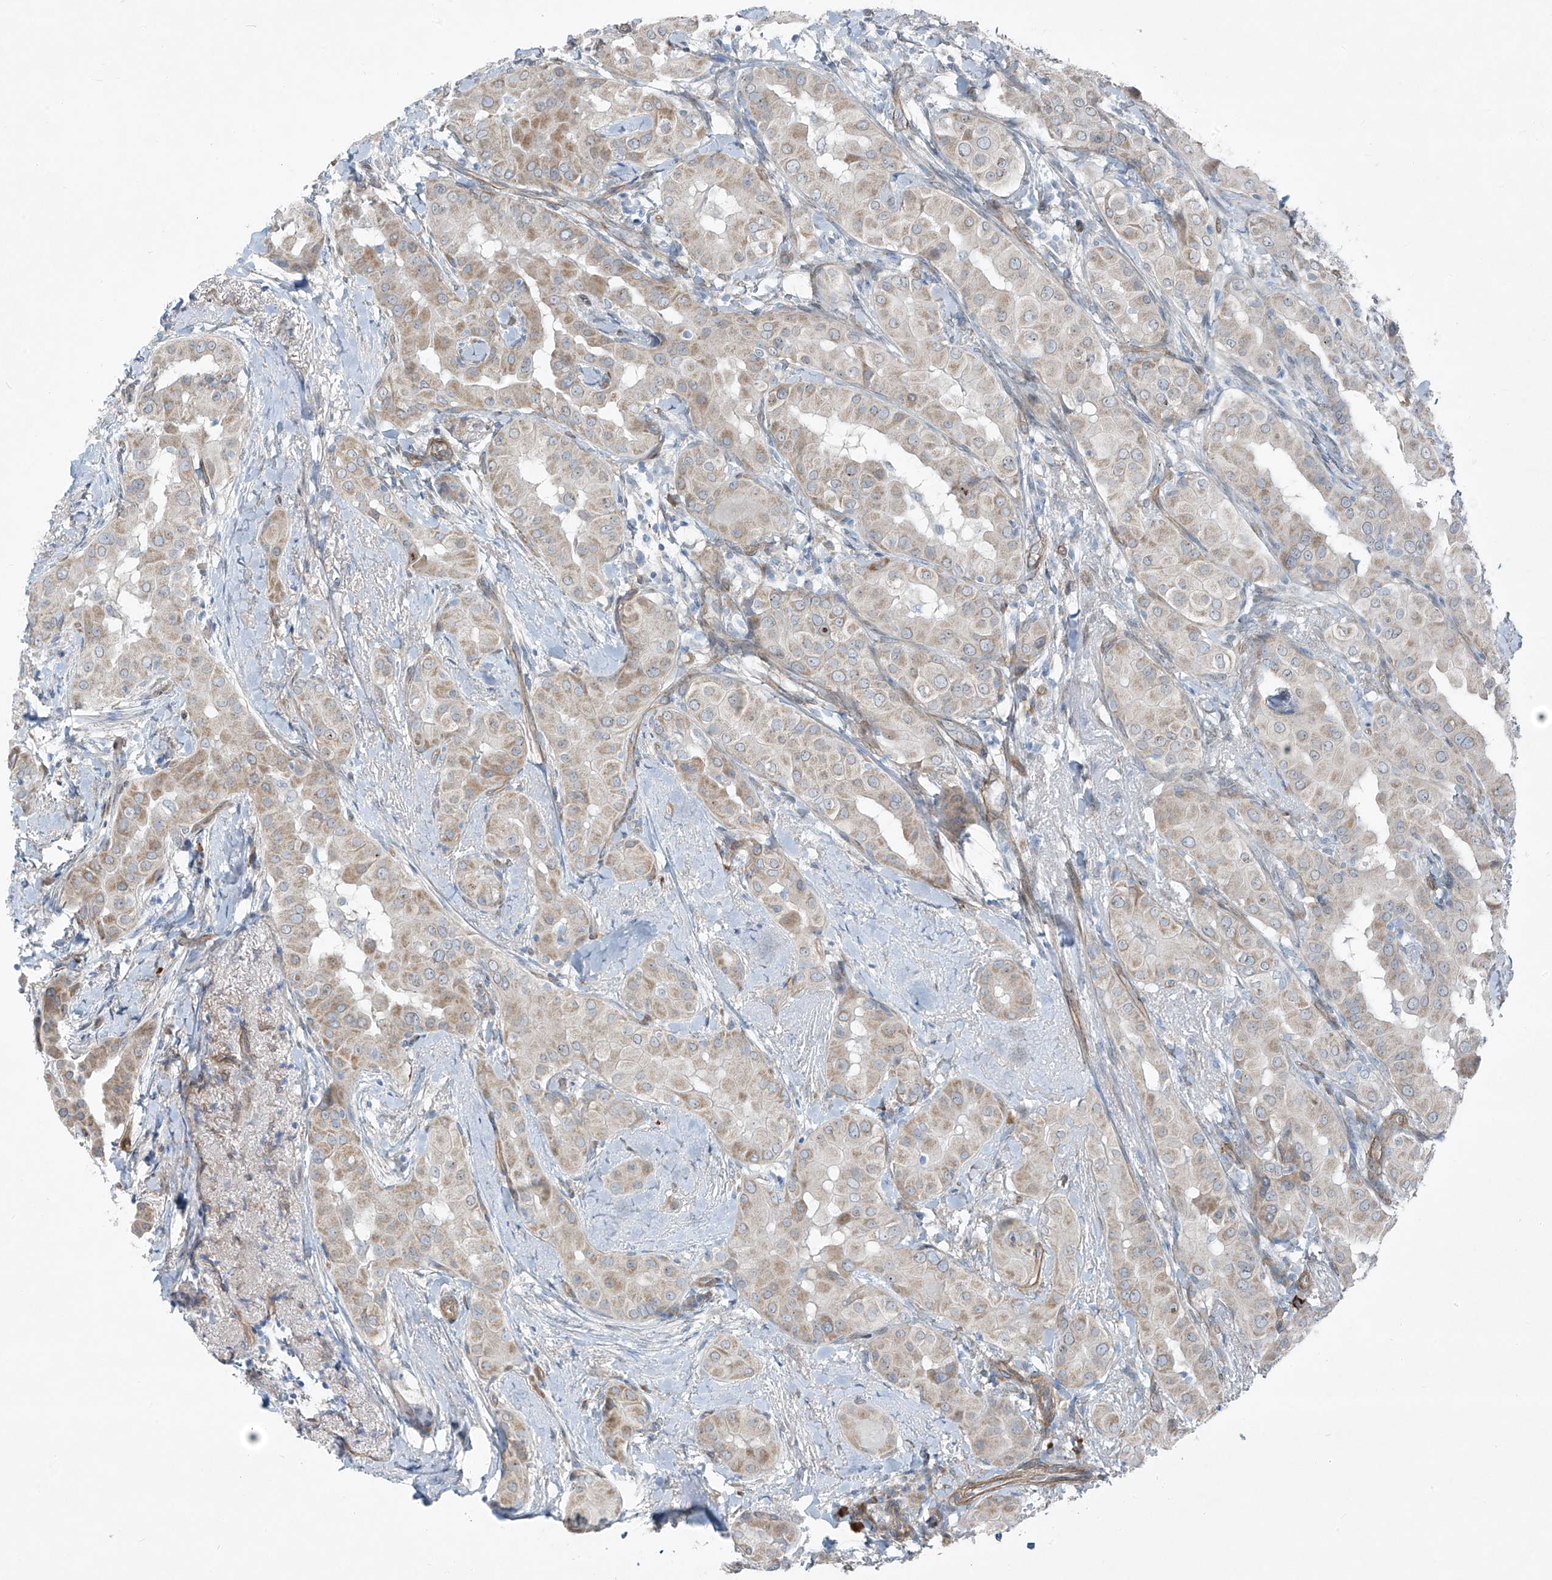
{"staining": {"intensity": "weak", "quantity": ">75%", "location": "cytoplasmic/membranous"}, "tissue": "thyroid cancer", "cell_type": "Tumor cells", "image_type": "cancer", "snomed": [{"axis": "morphology", "description": "Papillary adenocarcinoma, NOS"}, {"axis": "topography", "description": "Thyroid gland"}], "caption": "Immunohistochemistry (IHC) micrograph of papillary adenocarcinoma (thyroid) stained for a protein (brown), which demonstrates low levels of weak cytoplasmic/membranous expression in about >75% of tumor cells.", "gene": "TNS2", "patient": {"sex": "male", "age": 33}}